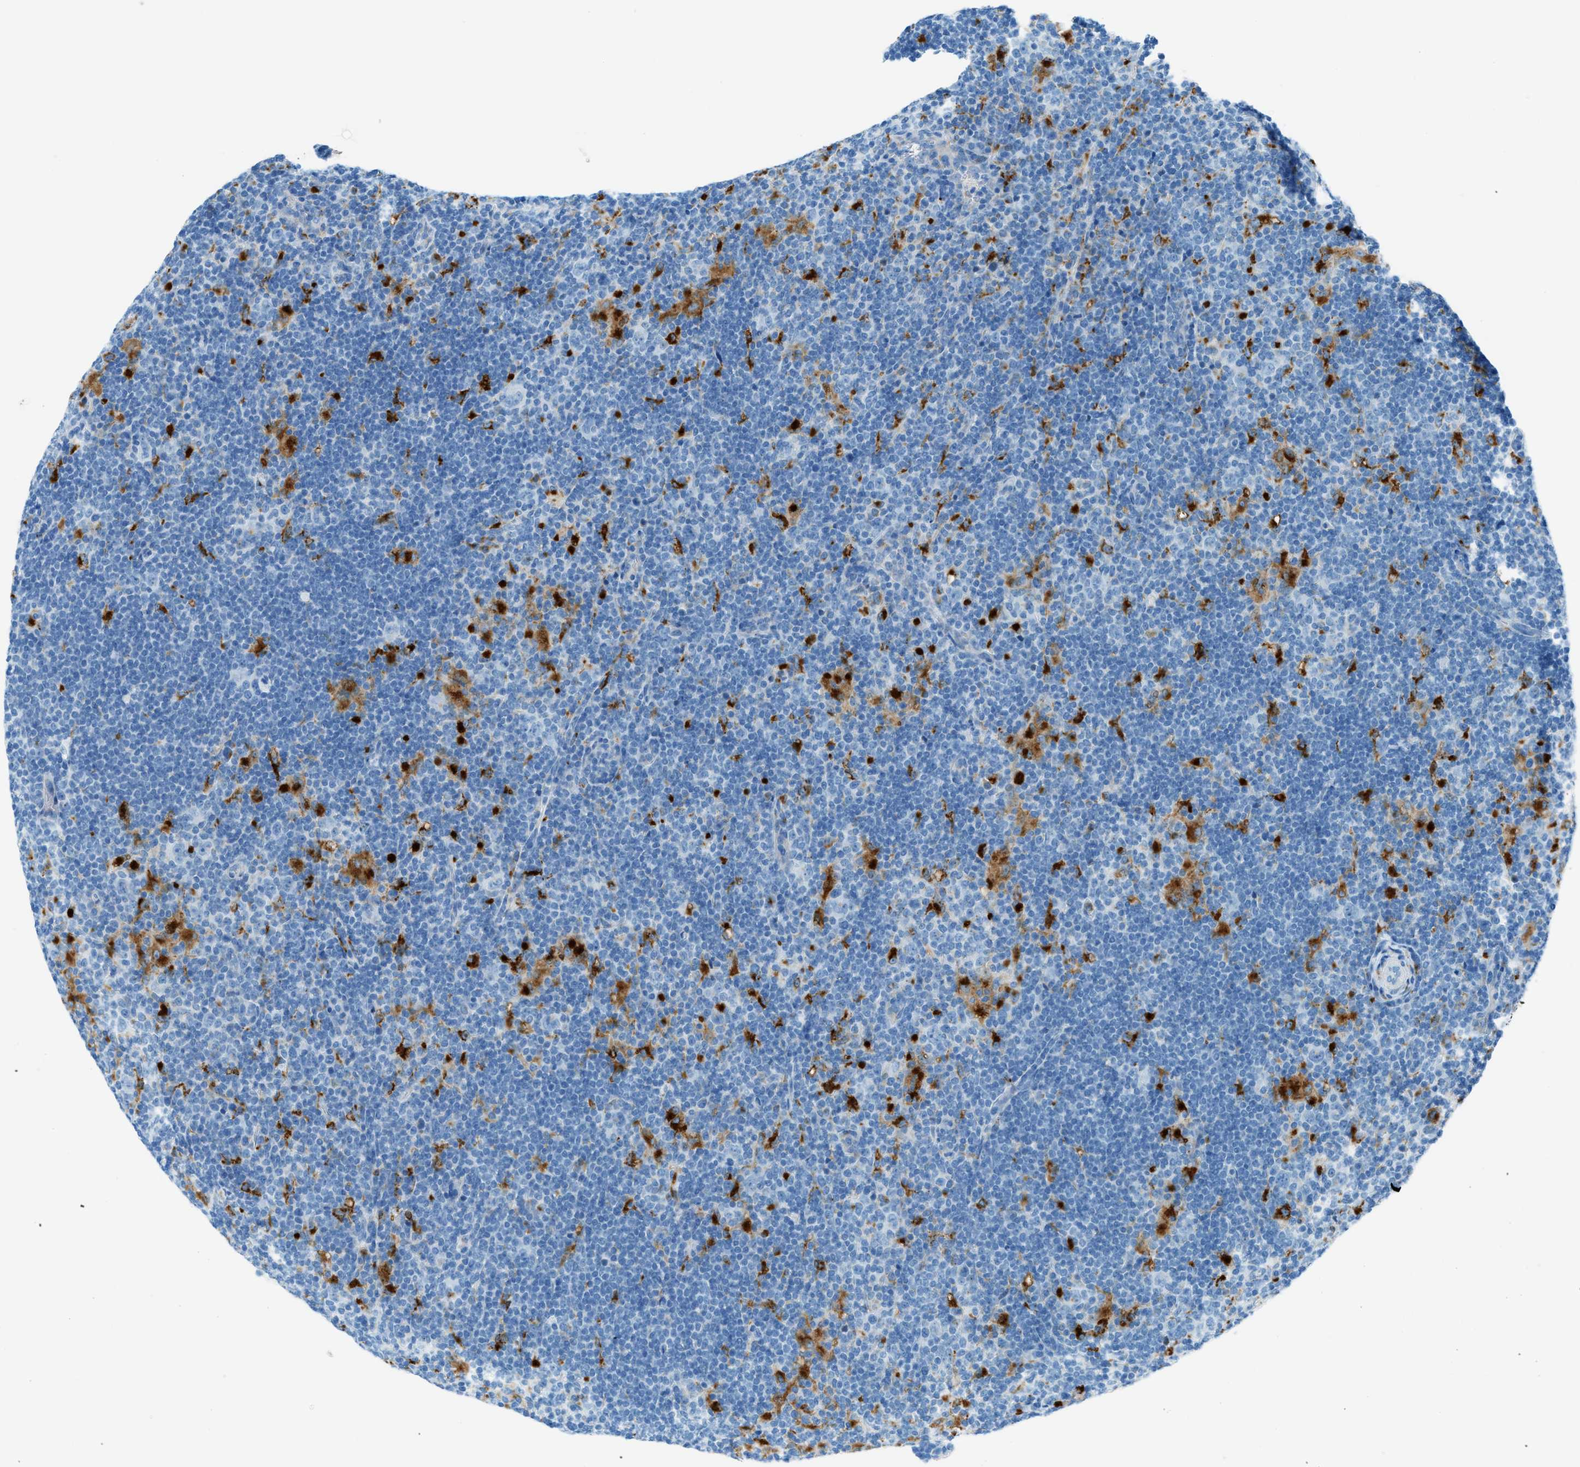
{"staining": {"intensity": "negative", "quantity": "none", "location": "none"}, "tissue": "lymphoma", "cell_type": "Tumor cells", "image_type": "cancer", "snomed": [{"axis": "morphology", "description": "Hodgkin's disease, NOS"}, {"axis": "topography", "description": "Lymph node"}], "caption": "Image shows no significant protein positivity in tumor cells of lymphoma.", "gene": "C21orf62", "patient": {"sex": "female", "age": 57}}